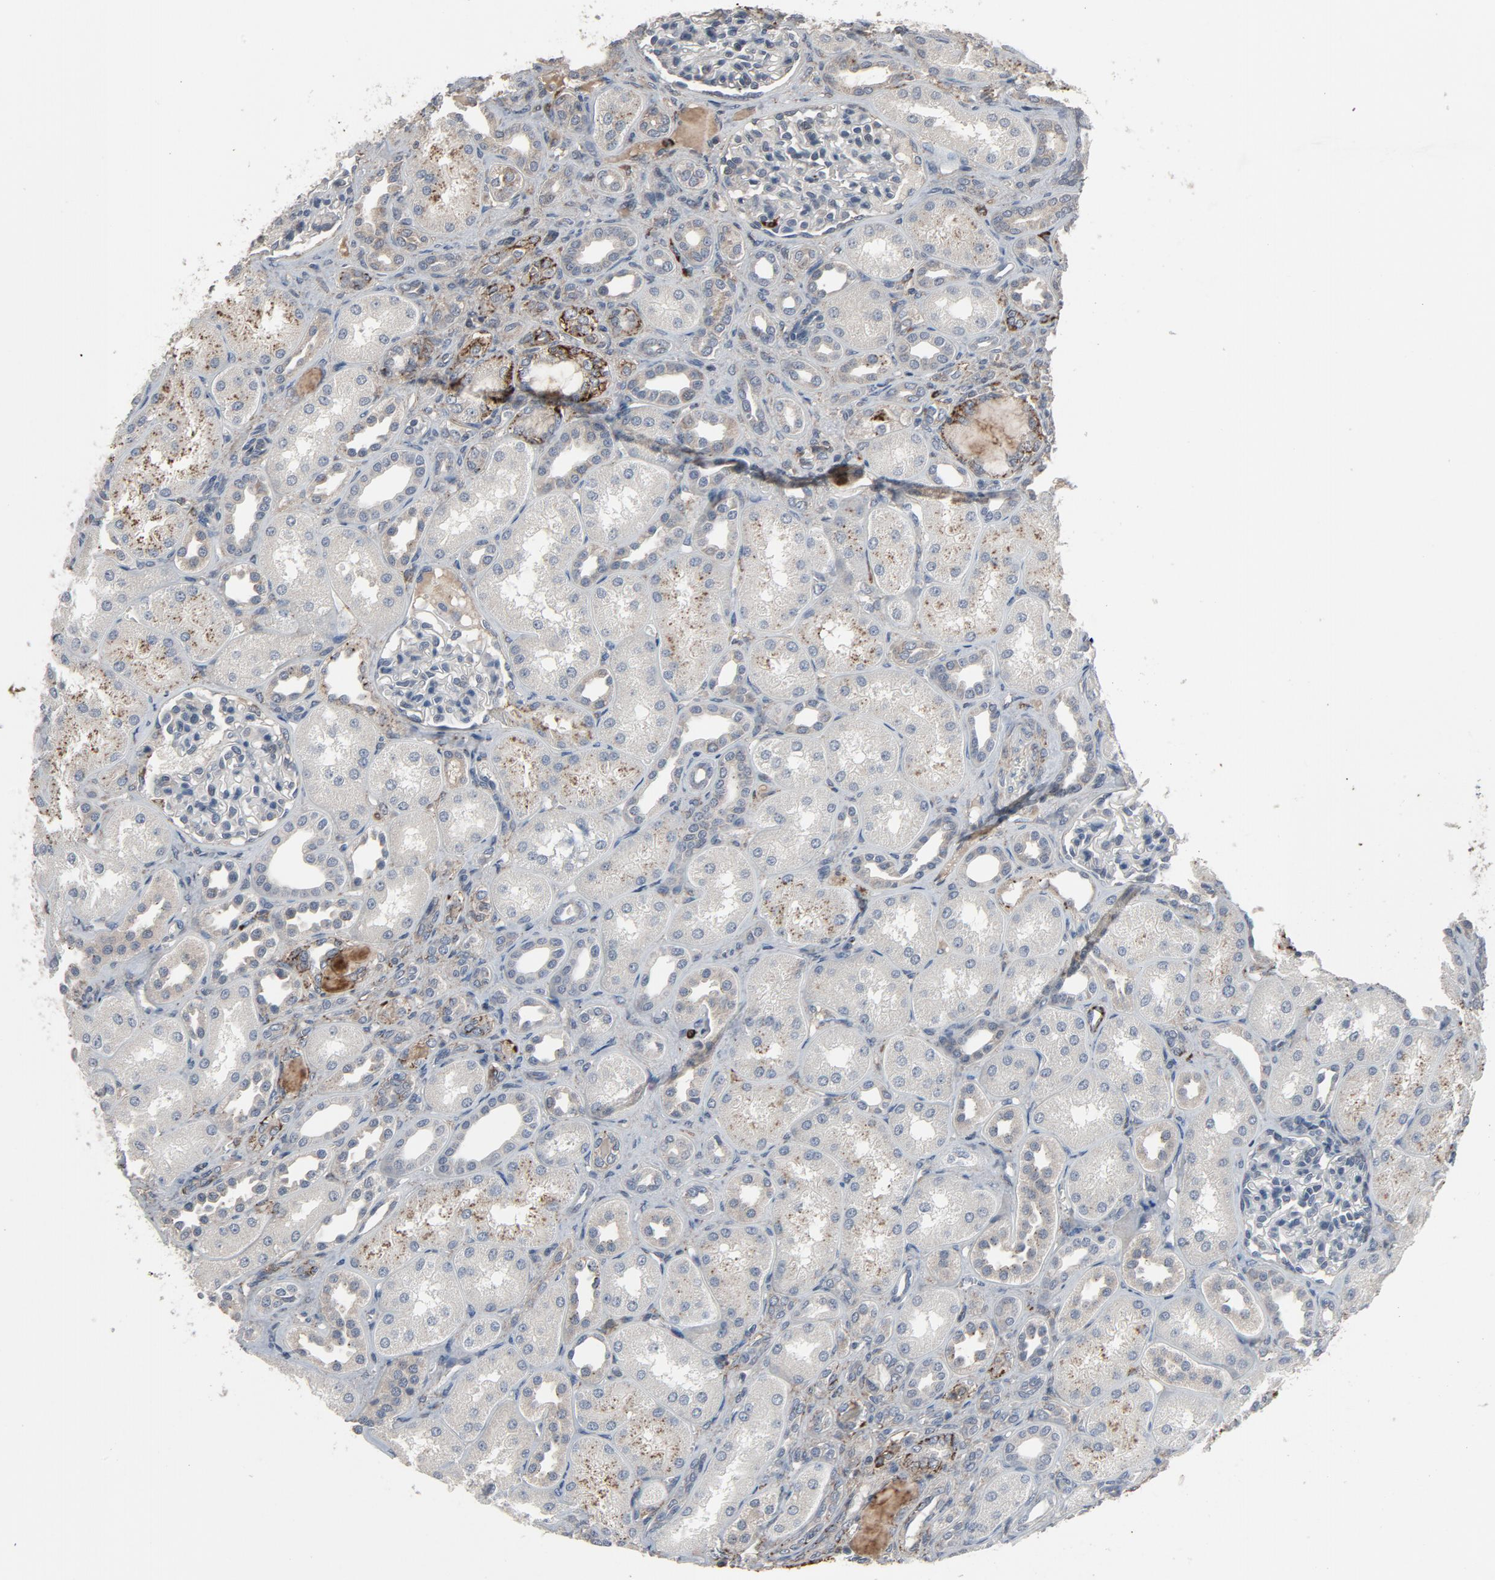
{"staining": {"intensity": "negative", "quantity": "none", "location": "none"}, "tissue": "kidney", "cell_type": "Cells in glomeruli", "image_type": "normal", "snomed": [{"axis": "morphology", "description": "Normal tissue, NOS"}, {"axis": "topography", "description": "Kidney"}], "caption": "This histopathology image is of unremarkable kidney stained with immunohistochemistry to label a protein in brown with the nuclei are counter-stained blue. There is no staining in cells in glomeruli. (Brightfield microscopy of DAB IHC at high magnification).", "gene": "PDZD4", "patient": {"sex": "male", "age": 7}}